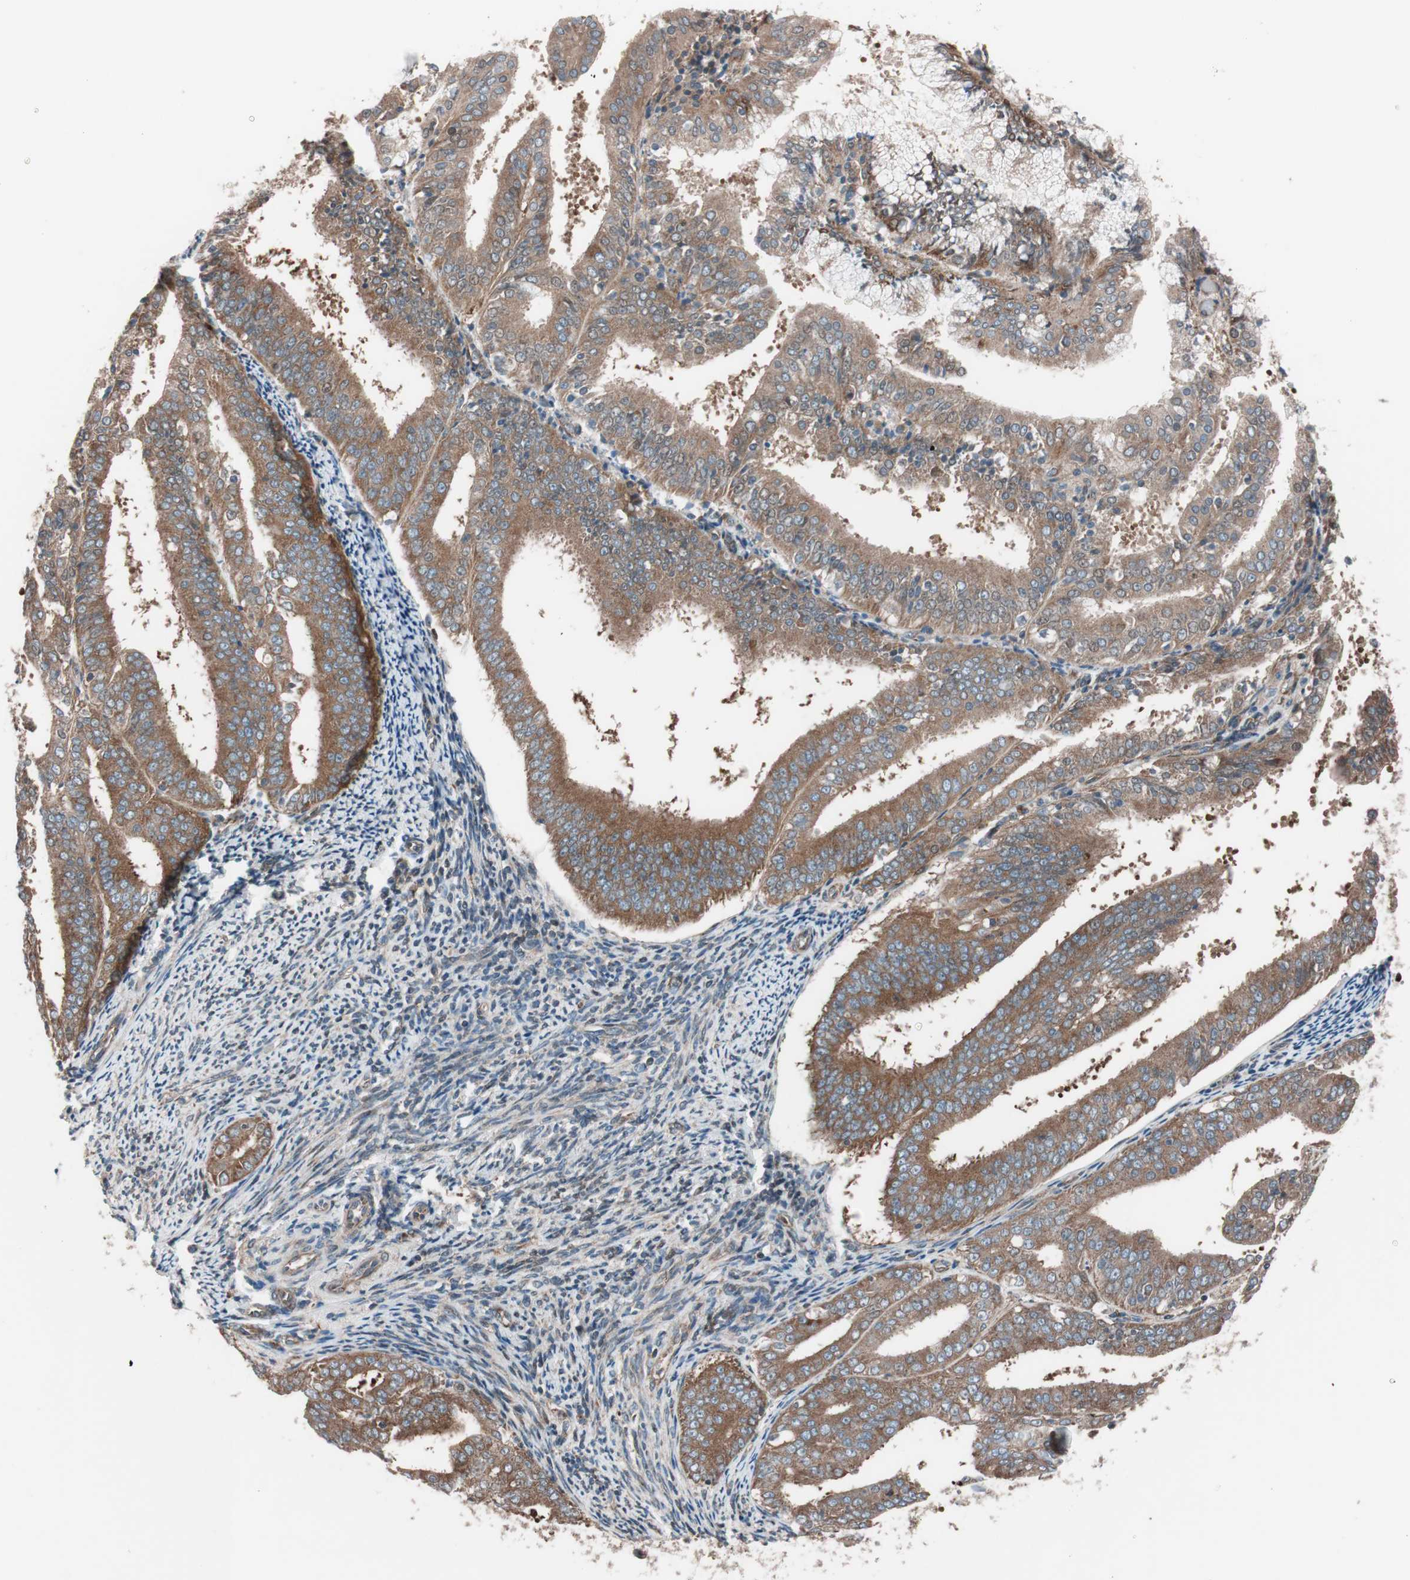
{"staining": {"intensity": "moderate", "quantity": ">75%", "location": "cytoplasmic/membranous"}, "tissue": "endometrial cancer", "cell_type": "Tumor cells", "image_type": "cancer", "snomed": [{"axis": "morphology", "description": "Adenocarcinoma, NOS"}, {"axis": "topography", "description": "Endometrium"}], "caption": "An image showing moderate cytoplasmic/membranous positivity in about >75% of tumor cells in endometrial cancer, as visualized by brown immunohistochemical staining.", "gene": "SEC31A", "patient": {"sex": "female", "age": 63}}